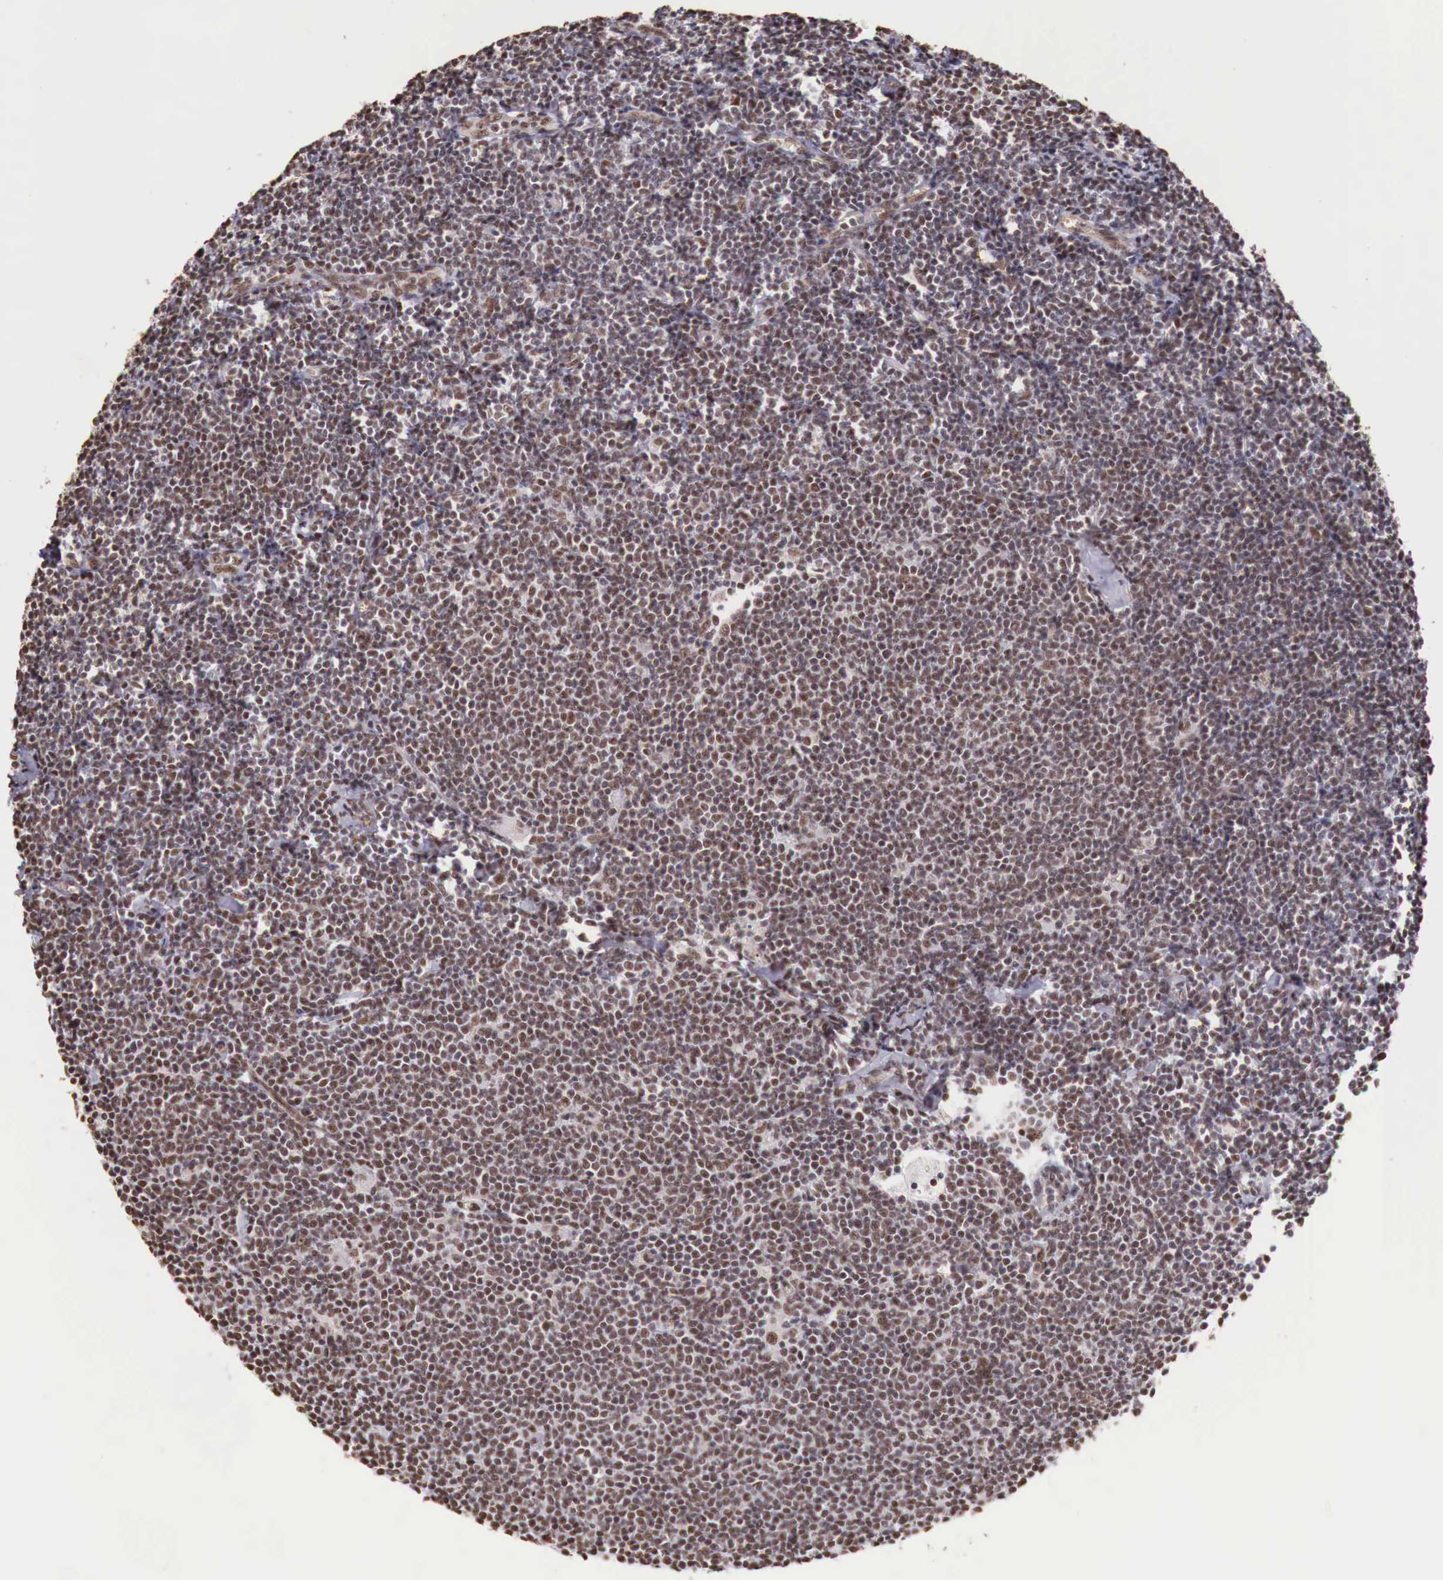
{"staining": {"intensity": "strong", "quantity": ">75%", "location": "nuclear"}, "tissue": "lymphoma", "cell_type": "Tumor cells", "image_type": "cancer", "snomed": [{"axis": "morphology", "description": "Malignant lymphoma, non-Hodgkin's type, Low grade"}, {"axis": "topography", "description": "Lymph node"}], "caption": "Protein staining of malignant lymphoma, non-Hodgkin's type (low-grade) tissue reveals strong nuclear positivity in approximately >75% of tumor cells. The protein of interest is shown in brown color, while the nuclei are stained blue.", "gene": "FOXP2", "patient": {"sex": "male", "age": 65}}